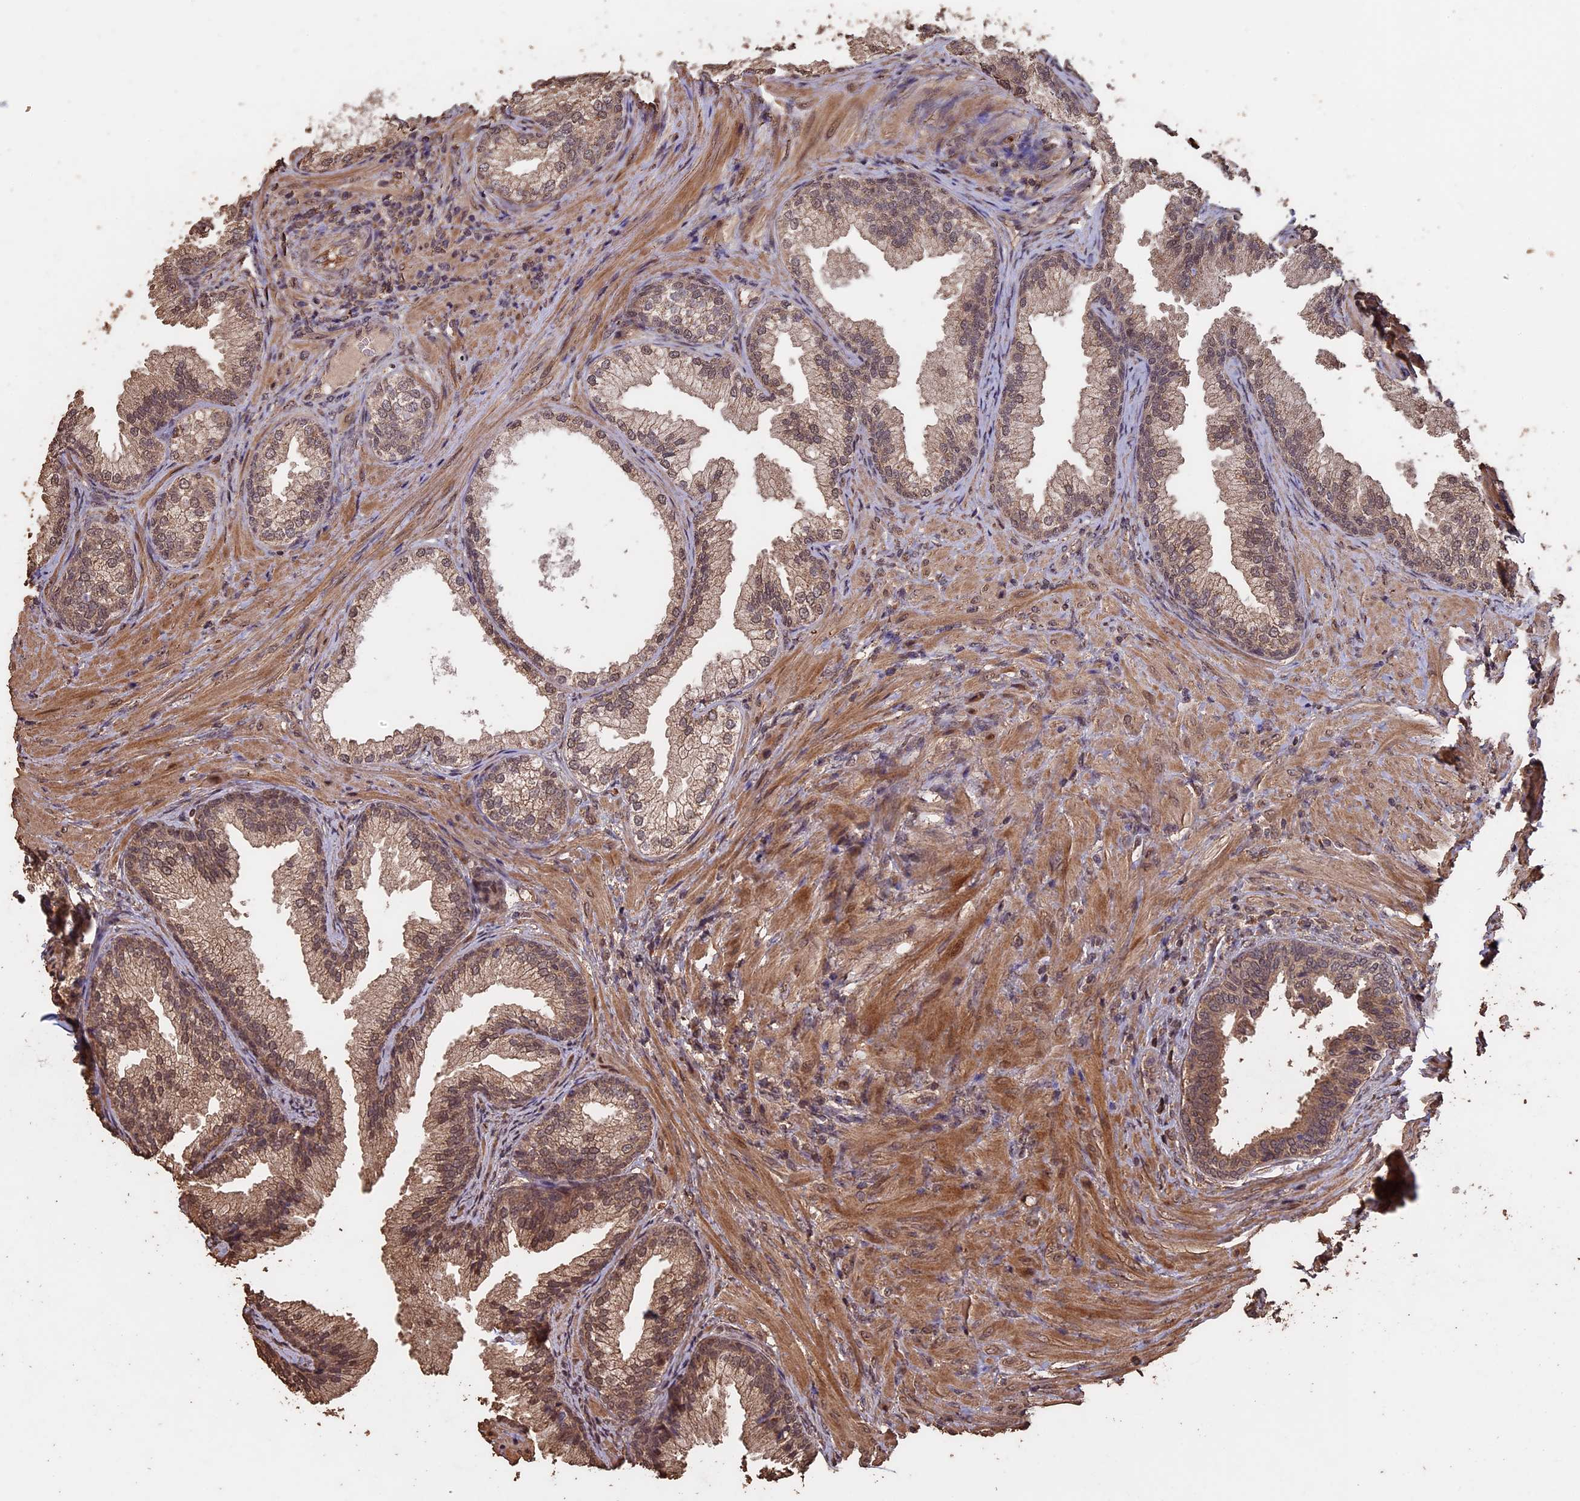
{"staining": {"intensity": "moderate", "quantity": ">75%", "location": "cytoplasmic/membranous,nuclear"}, "tissue": "prostate", "cell_type": "Glandular cells", "image_type": "normal", "snomed": [{"axis": "morphology", "description": "Normal tissue, NOS"}, {"axis": "topography", "description": "Prostate"}], "caption": "Protein expression analysis of unremarkable prostate demonstrates moderate cytoplasmic/membranous,nuclear positivity in about >75% of glandular cells.", "gene": "HUNK", "patient": {"sex": "male", "age": 76}}